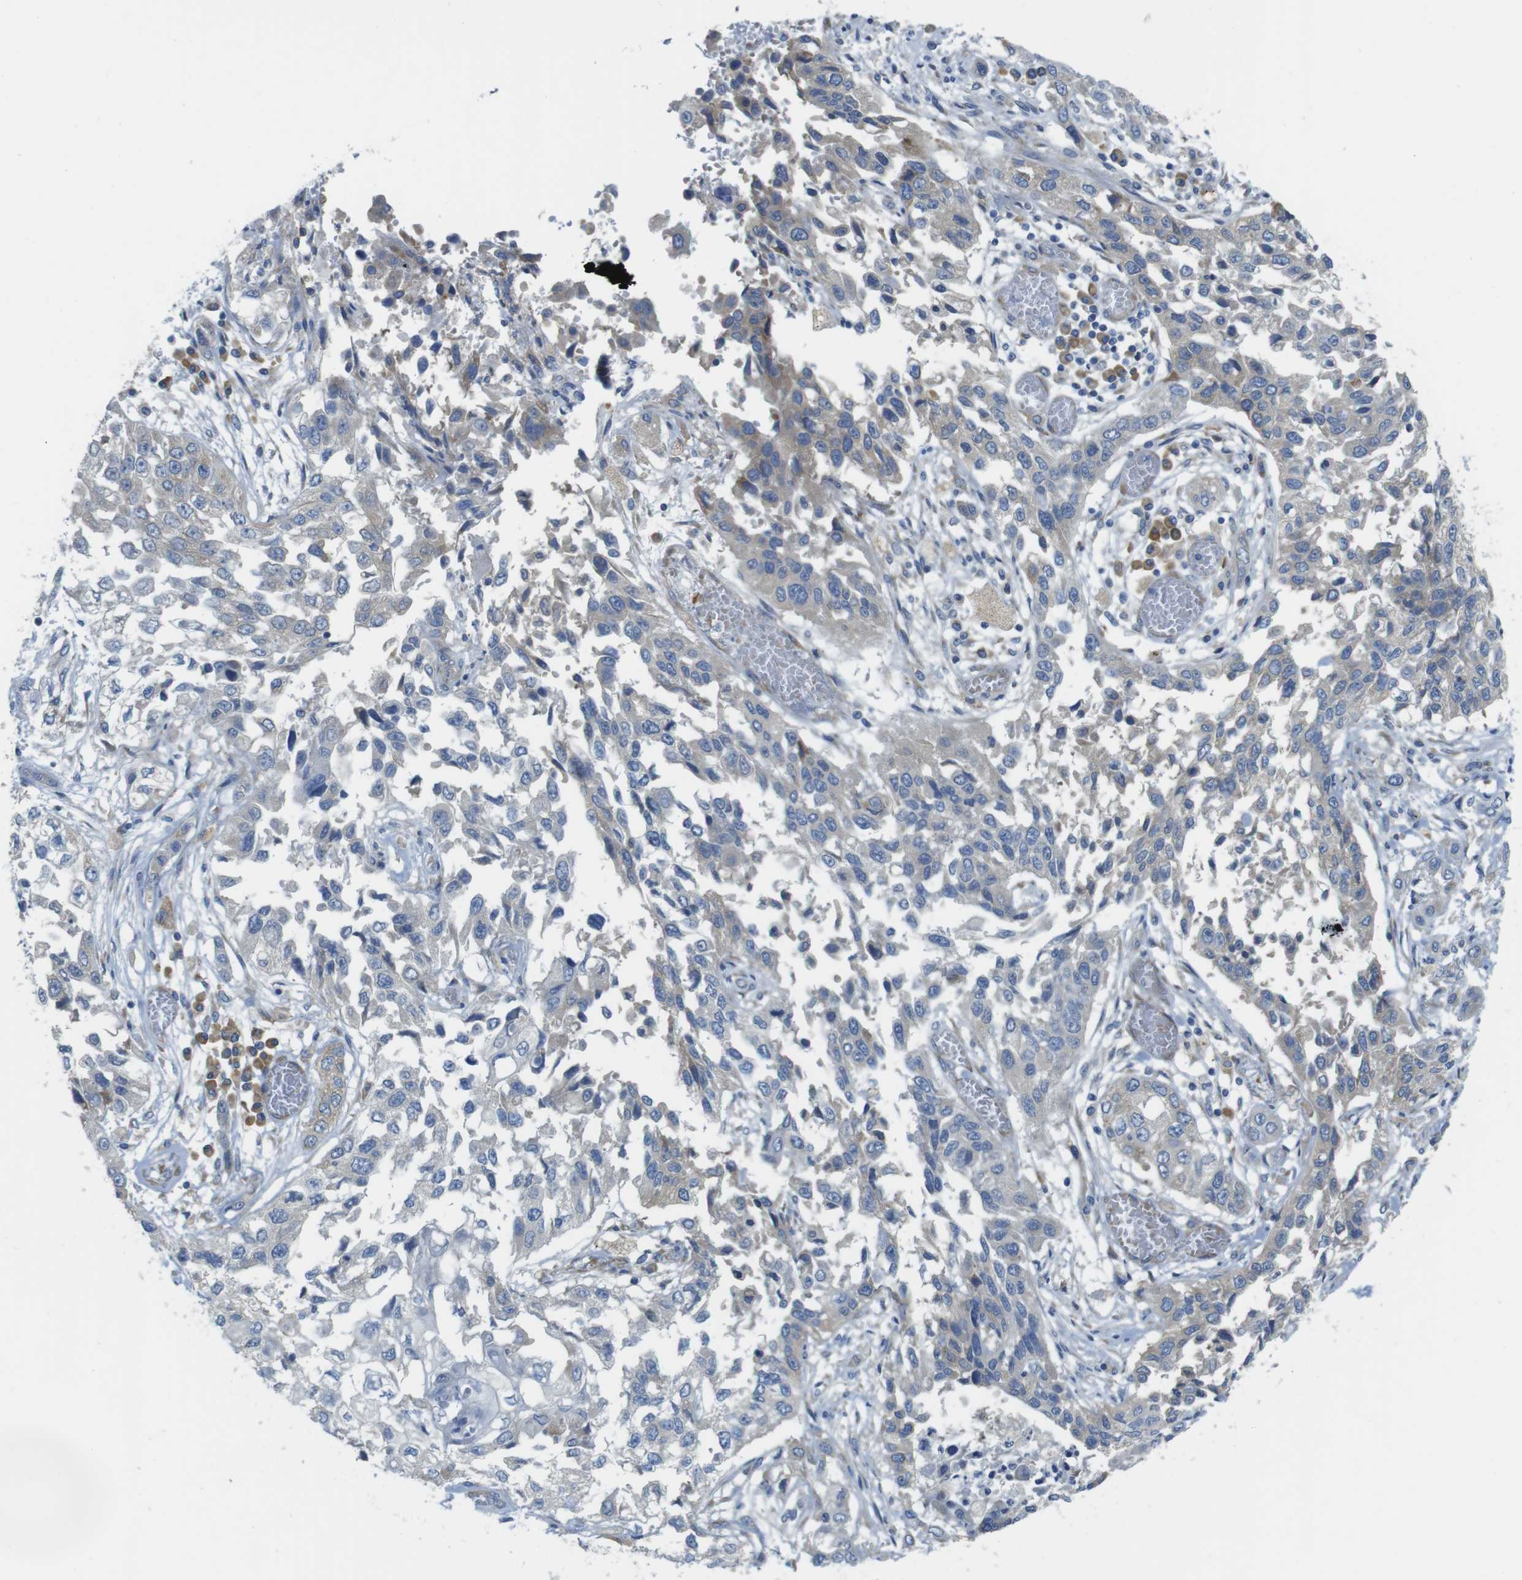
{"staining": {"intensity": "weak", "quantity": "<25%", "location": "cytoplasmic/membranous"}, "tissue": "lung cancer", "cell_type": "Tumor cells", "image_type": "cancer", "snomed": [{"axis": "morphology", "description": "Squamous cell carcinoma, NOS"}, {"axis": "topography", "description": "Lung"}], "caption": "Immunohistochemistry (IHC) histopathology image of human lung squamous cell carcinoma stained for a protein (brown), which shows no positivity in tumor cells. Nuclei are stained in blue.", "gene": "TMEM234", "patient": {"sex": "male", "age": 71}}